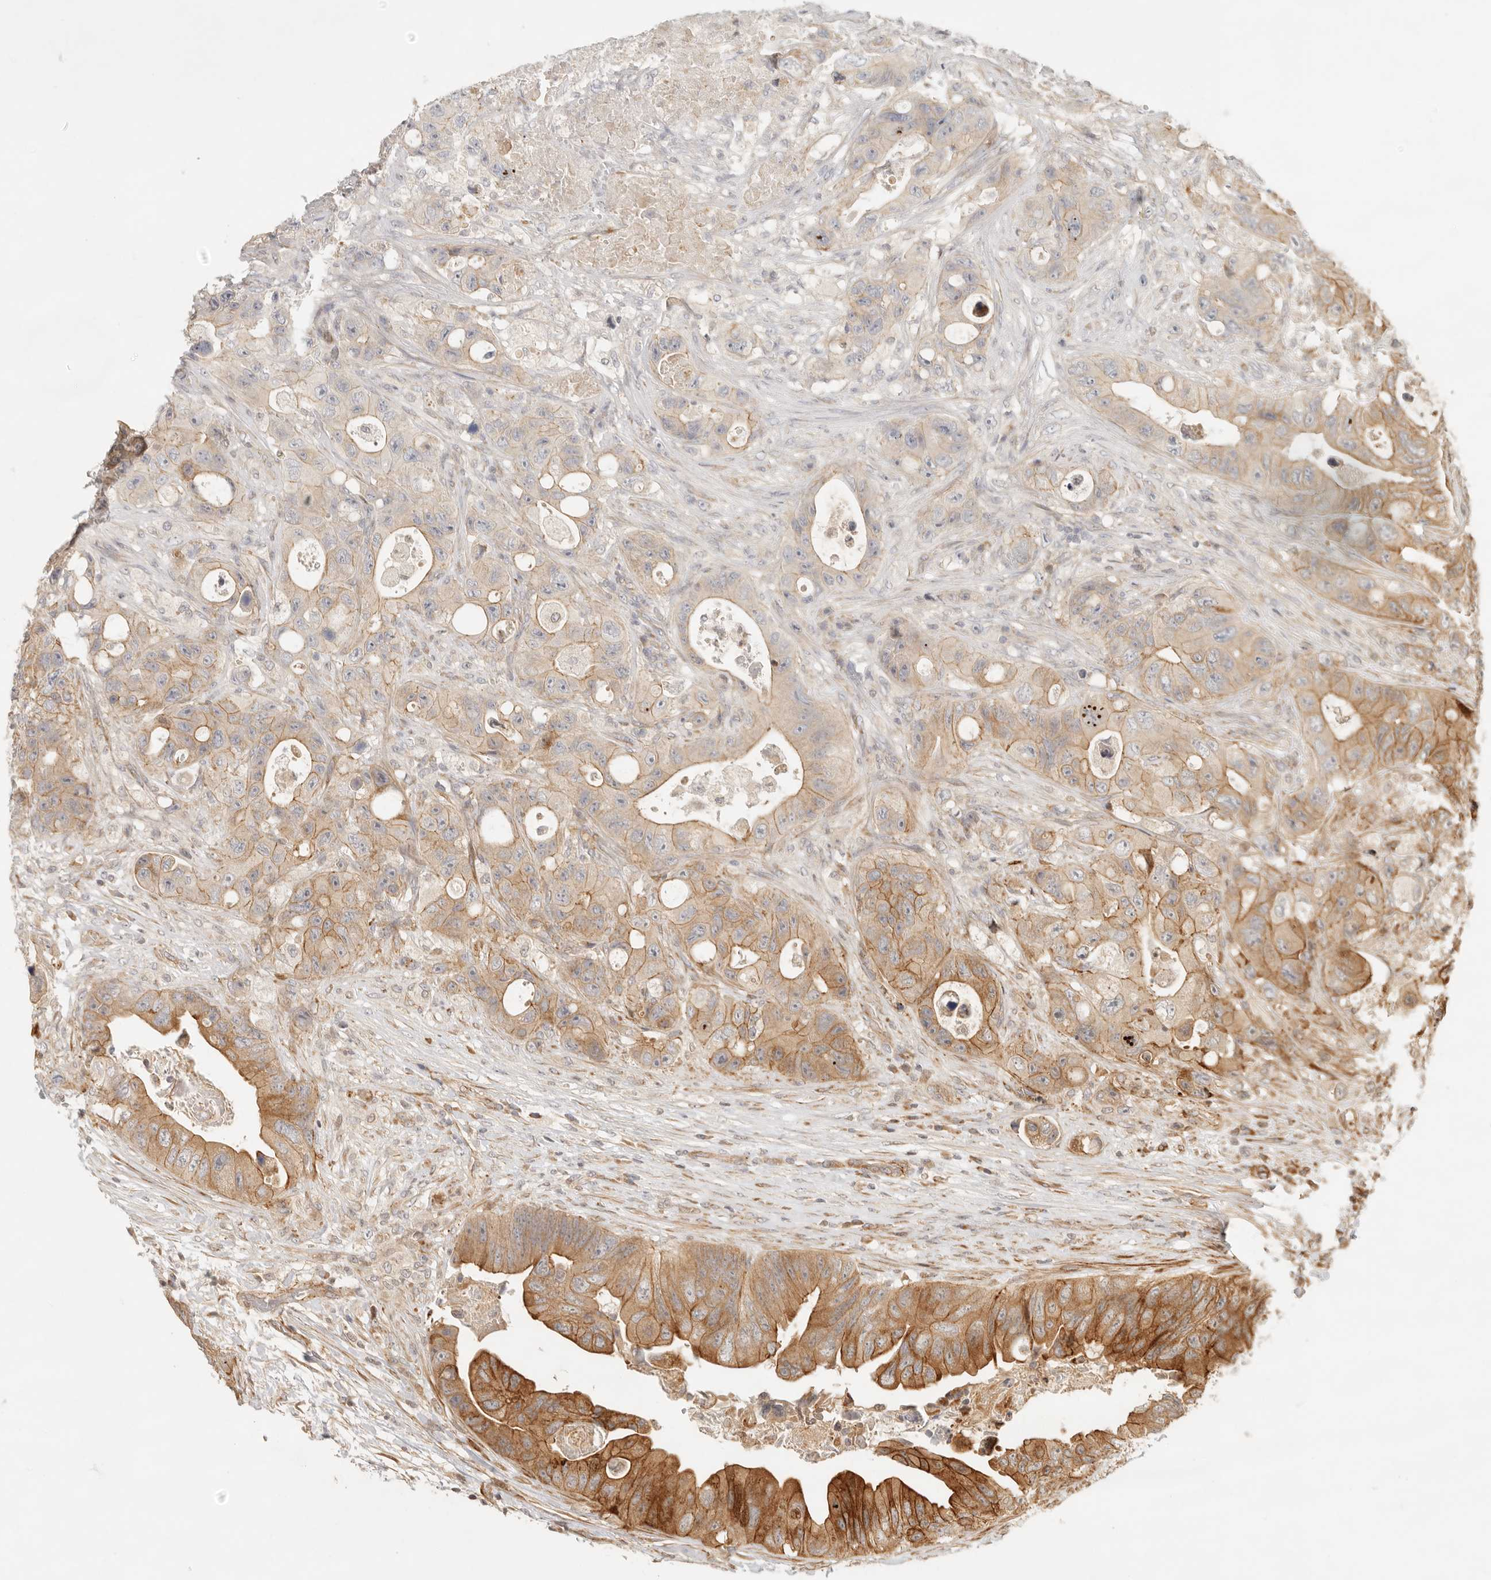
{"staining": {"intensity": "moderate", "quantity": ">75%", "location": "cytoplasmic/membranous"}, "tissue": "colorectal cancer", "cell_type": "Tumor cells", "image_type": "cancer", "snomed": [{"axis": "morphology", "description": "Adenocarcinoma, NOS"}, {"axis": "topography", "description": "Colon"}], "caption": "Immunohistochemical staining of adenocarcinoma (colorectal) reveals medium levels of moderate cytoplasmic/membranous expression in approximately >75% of tumor cells.", "gene": "KLHL38", "patient": {"sex": "female", "age": 46}}